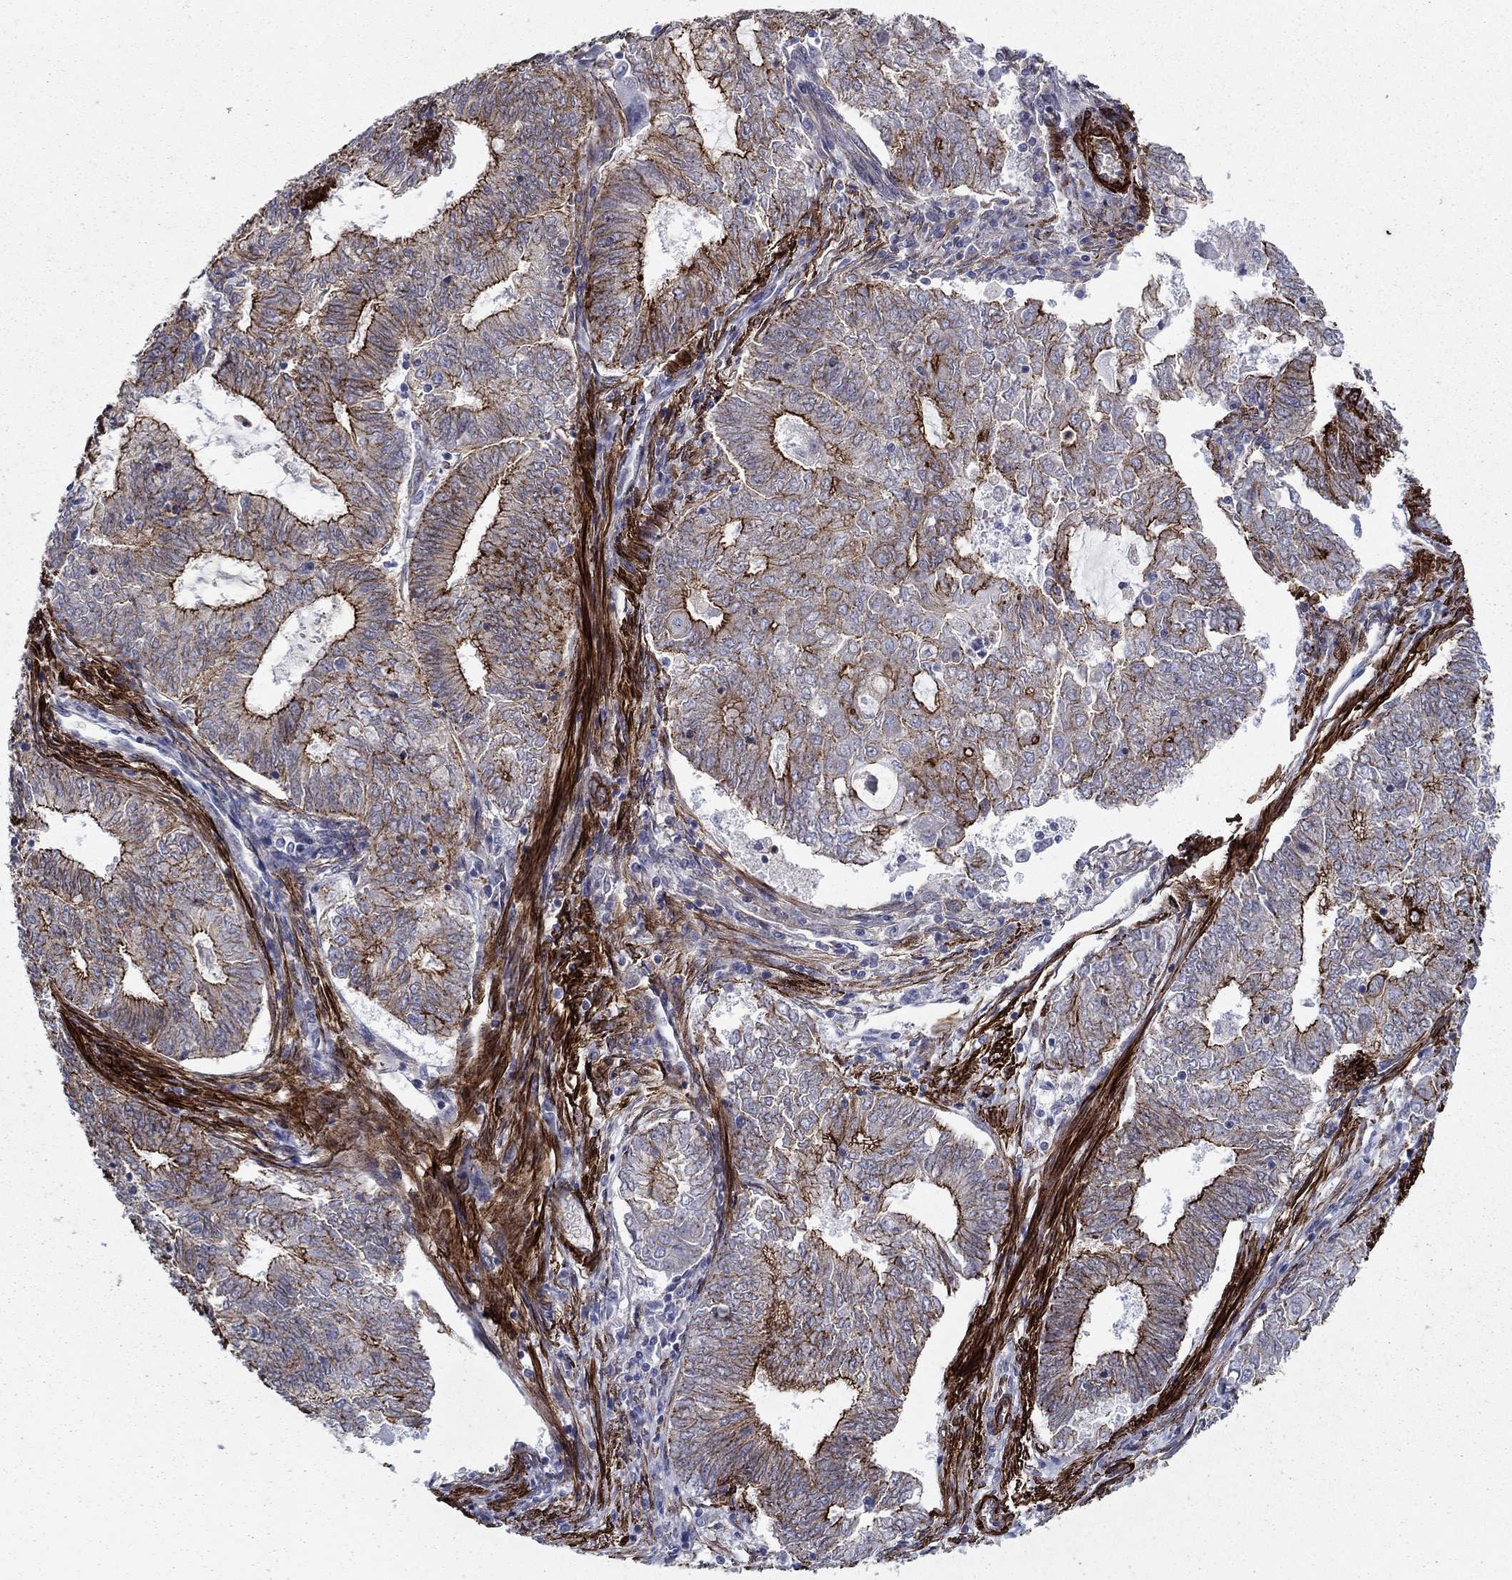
{"staining": {"intensity": "strong", "quantity": "25%-75%", "location": "cytoplasmic/membranous"}, "tissue": "endometrial cancer", "cell_type": "Tumor cells", "image_type": "cancer", "snomed": [{"axis": "morphology", "description": "Adenocarcinoma, NOS"}, {"axis": "topography", "description": "Endometrium"}], "caption": "DAB (3,3'-diaminobenzidine) immunohistochemical staining of human endometrial cancer (adenocarcinoma) exhibits strong cytoplasmic/membranous protein positivity in about 25%-75% of tumor cells.", "gene": "KRBA1", "patient": {"sex": "female", "age": 62}}